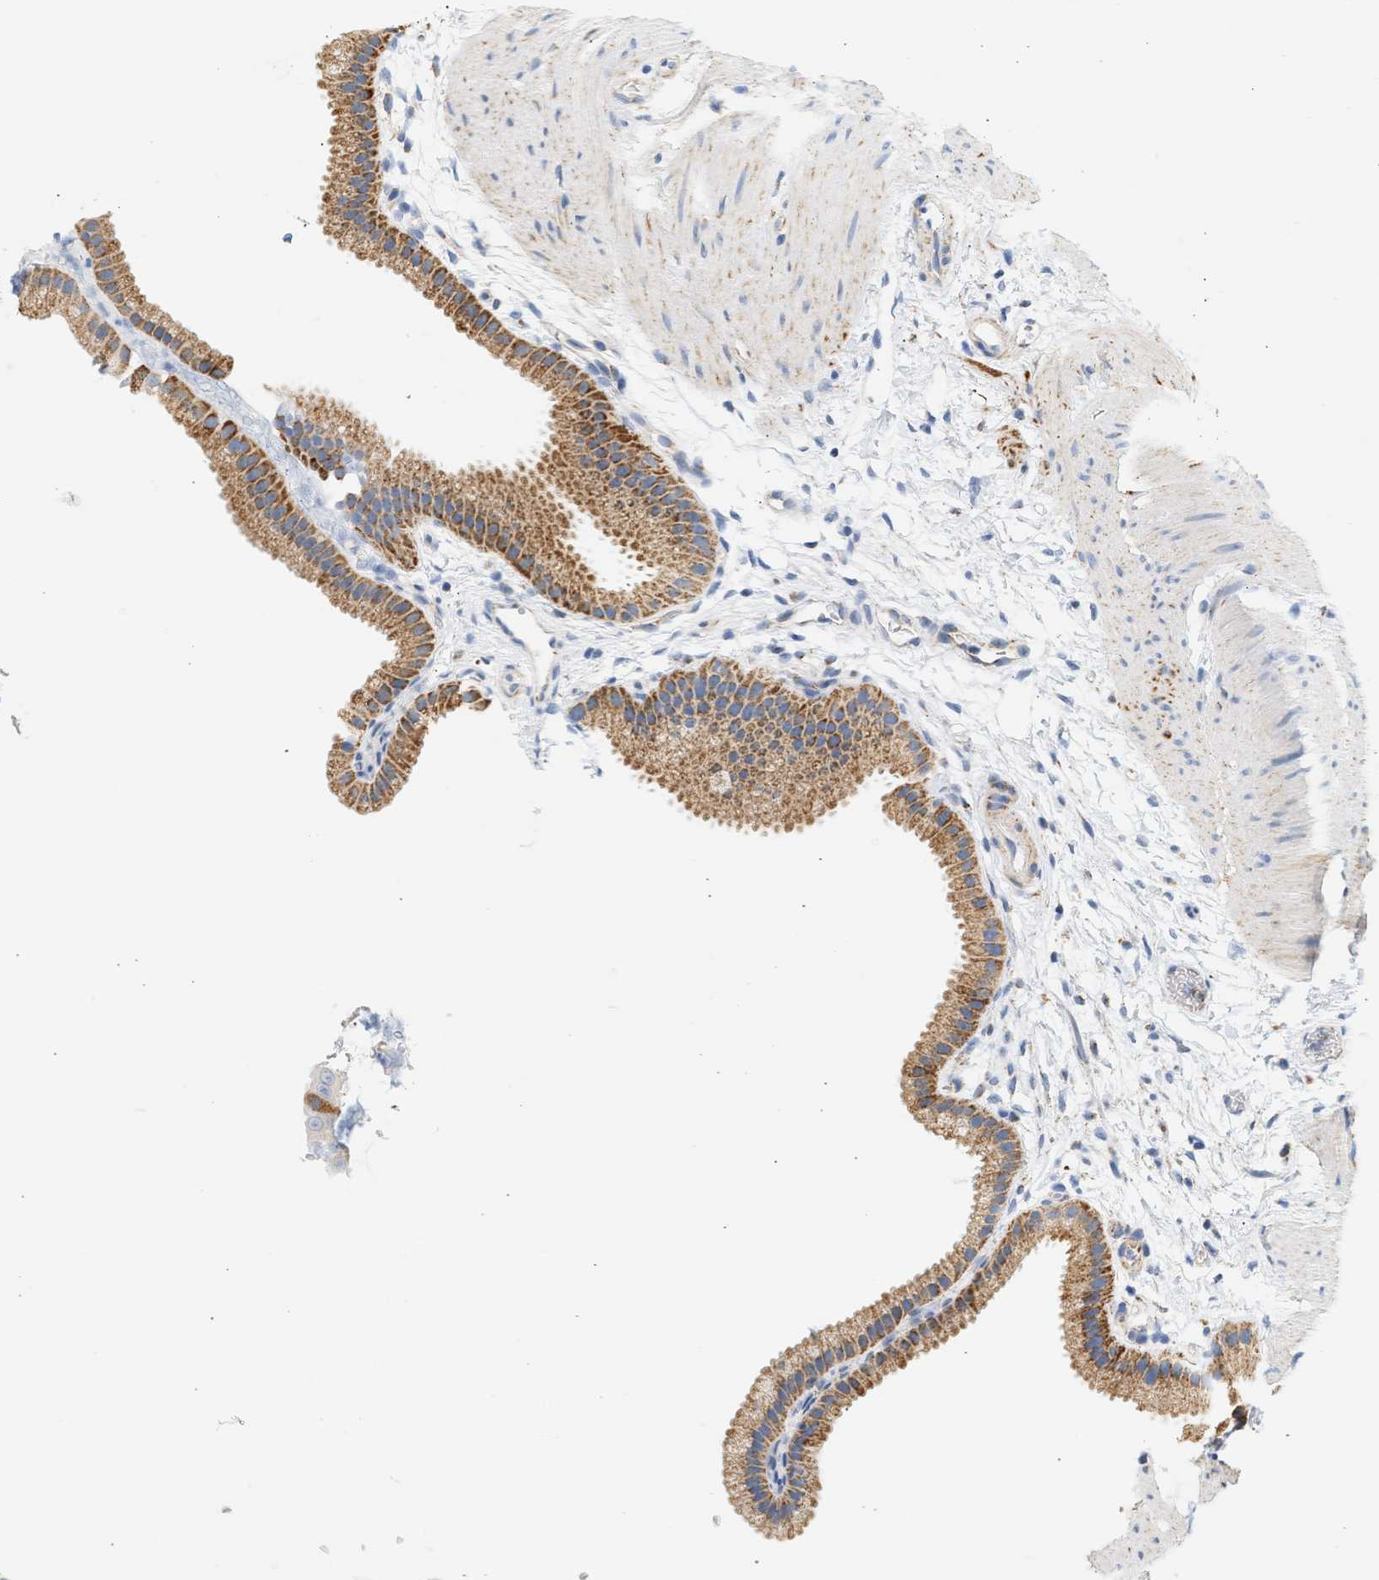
{"staining": {"intensity": "moderate", "quantity": ">75%", "location": "cytoplasmic/membranous"}, "tissue": "gallbladder", "cell_type": "Glandular cells", "image_type": "normal", "snomed": [{"axis": "morphology", "description": "Normal tissue, NOS"}, {"axis": "topography", "description": "Gallbladder"}], "caption": "Immunohistochemical staining of normal human gallbladder displays moderate cytoplasmic/membranous protein expression in about >75% of glandular cells.", "gene": "GRPEL2", "patient": {"sex": "female", "age": 64}}